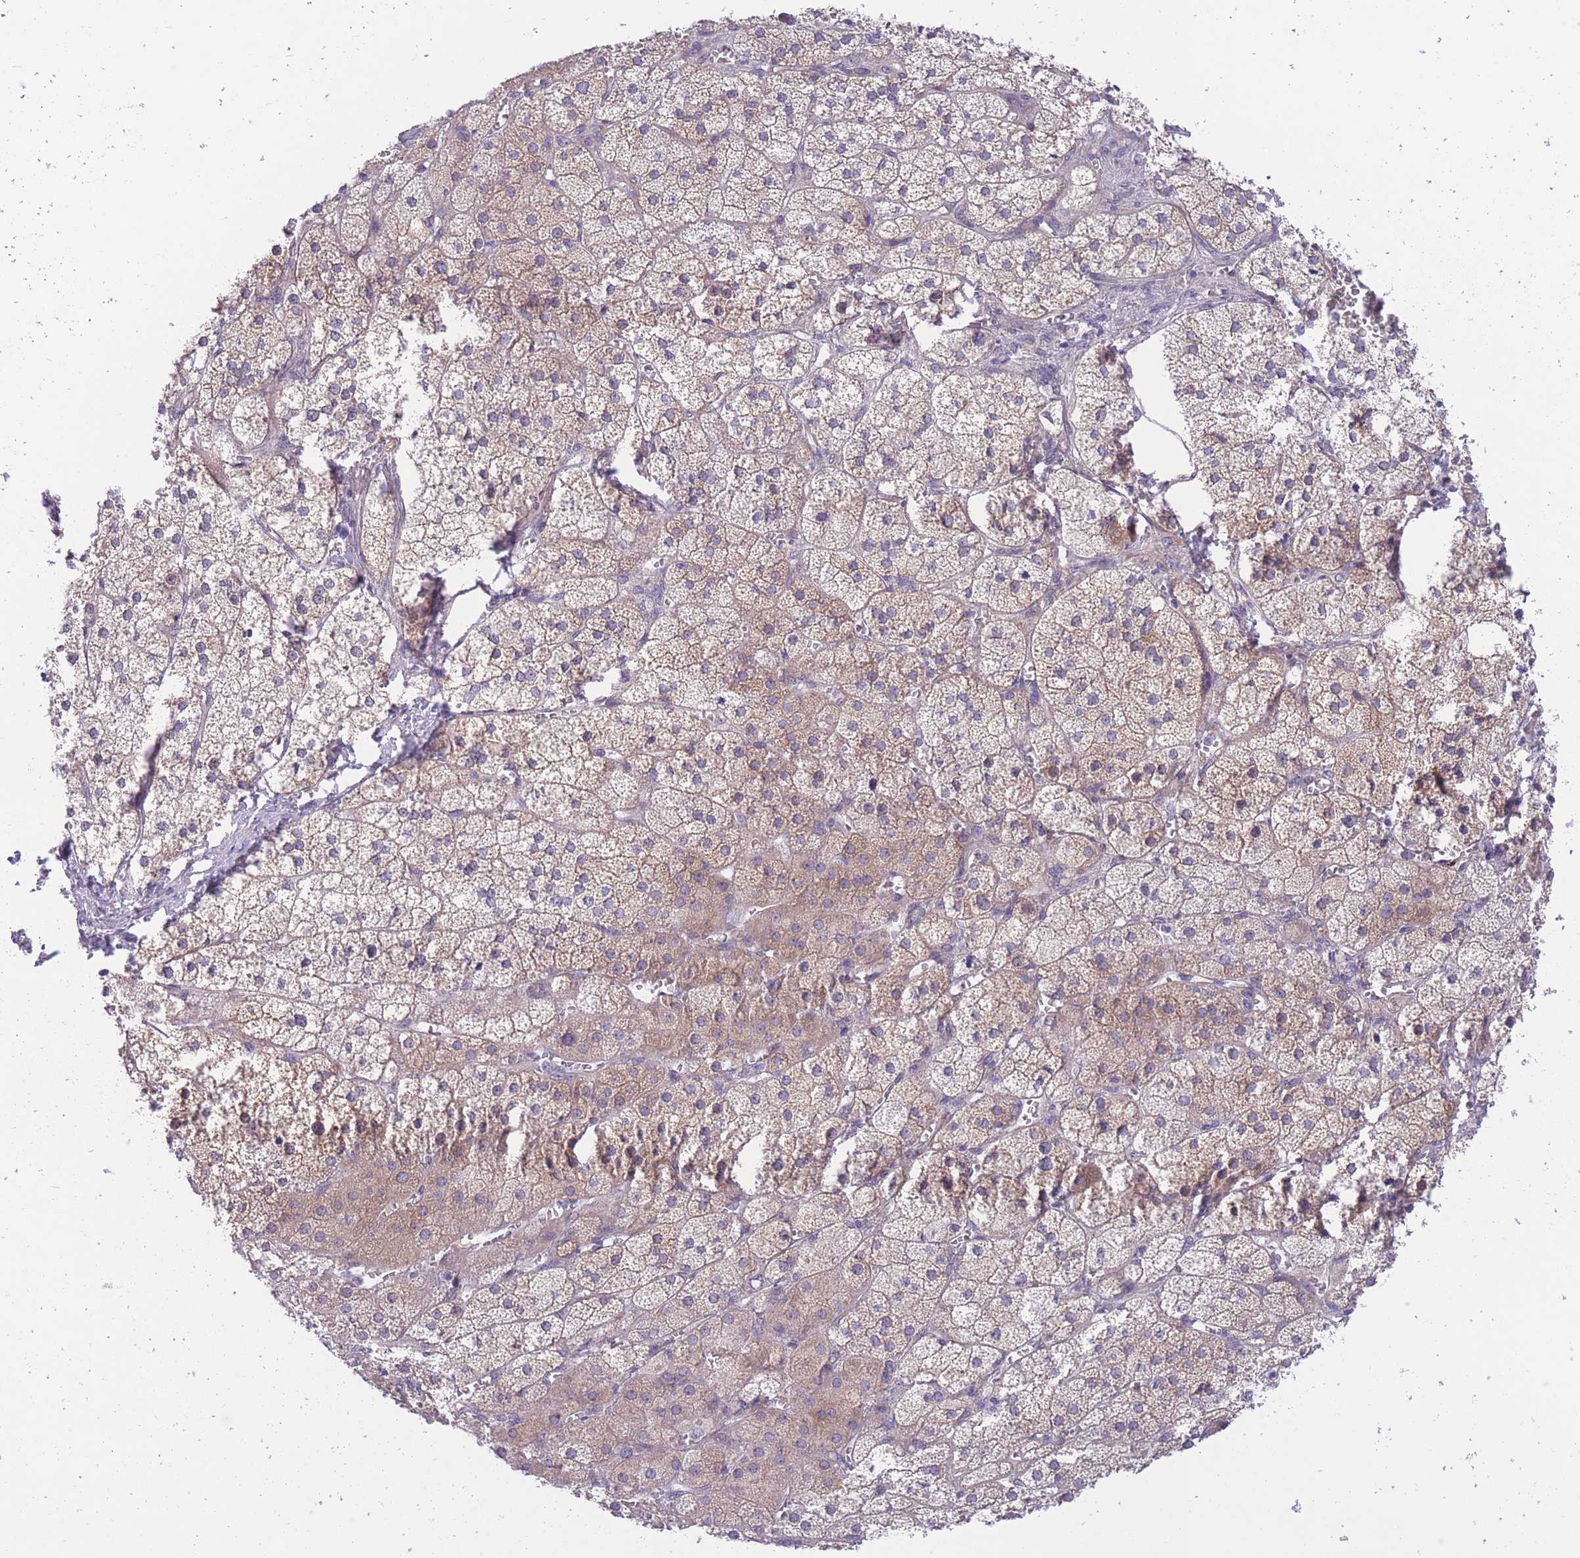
{"staining": {"intensity": "moderate", "quantity": "25%-75%", "location": "cytoplasmic/membranous"}, "tissue": "adrenal gland", "cell_type": "Glandular cells", "image_type": "normal", "snomed": [{"axis": "morphology", "description": "Normal tissue, NOS"}, {"axis": "topography", "description": "Adrenal gland"}], "caption": "Adrenal gland was stained to show a protein in brown. There is medium levels of moderate cytoplasmic/membranous expression in about 25%-75% of glandular cells. (DAB (3,3'-diaminobenzidine) IHC with brightfield microscopy, high magnification).", "gene": "WWOX", "patient": {"sex": "female", "age": 52}}